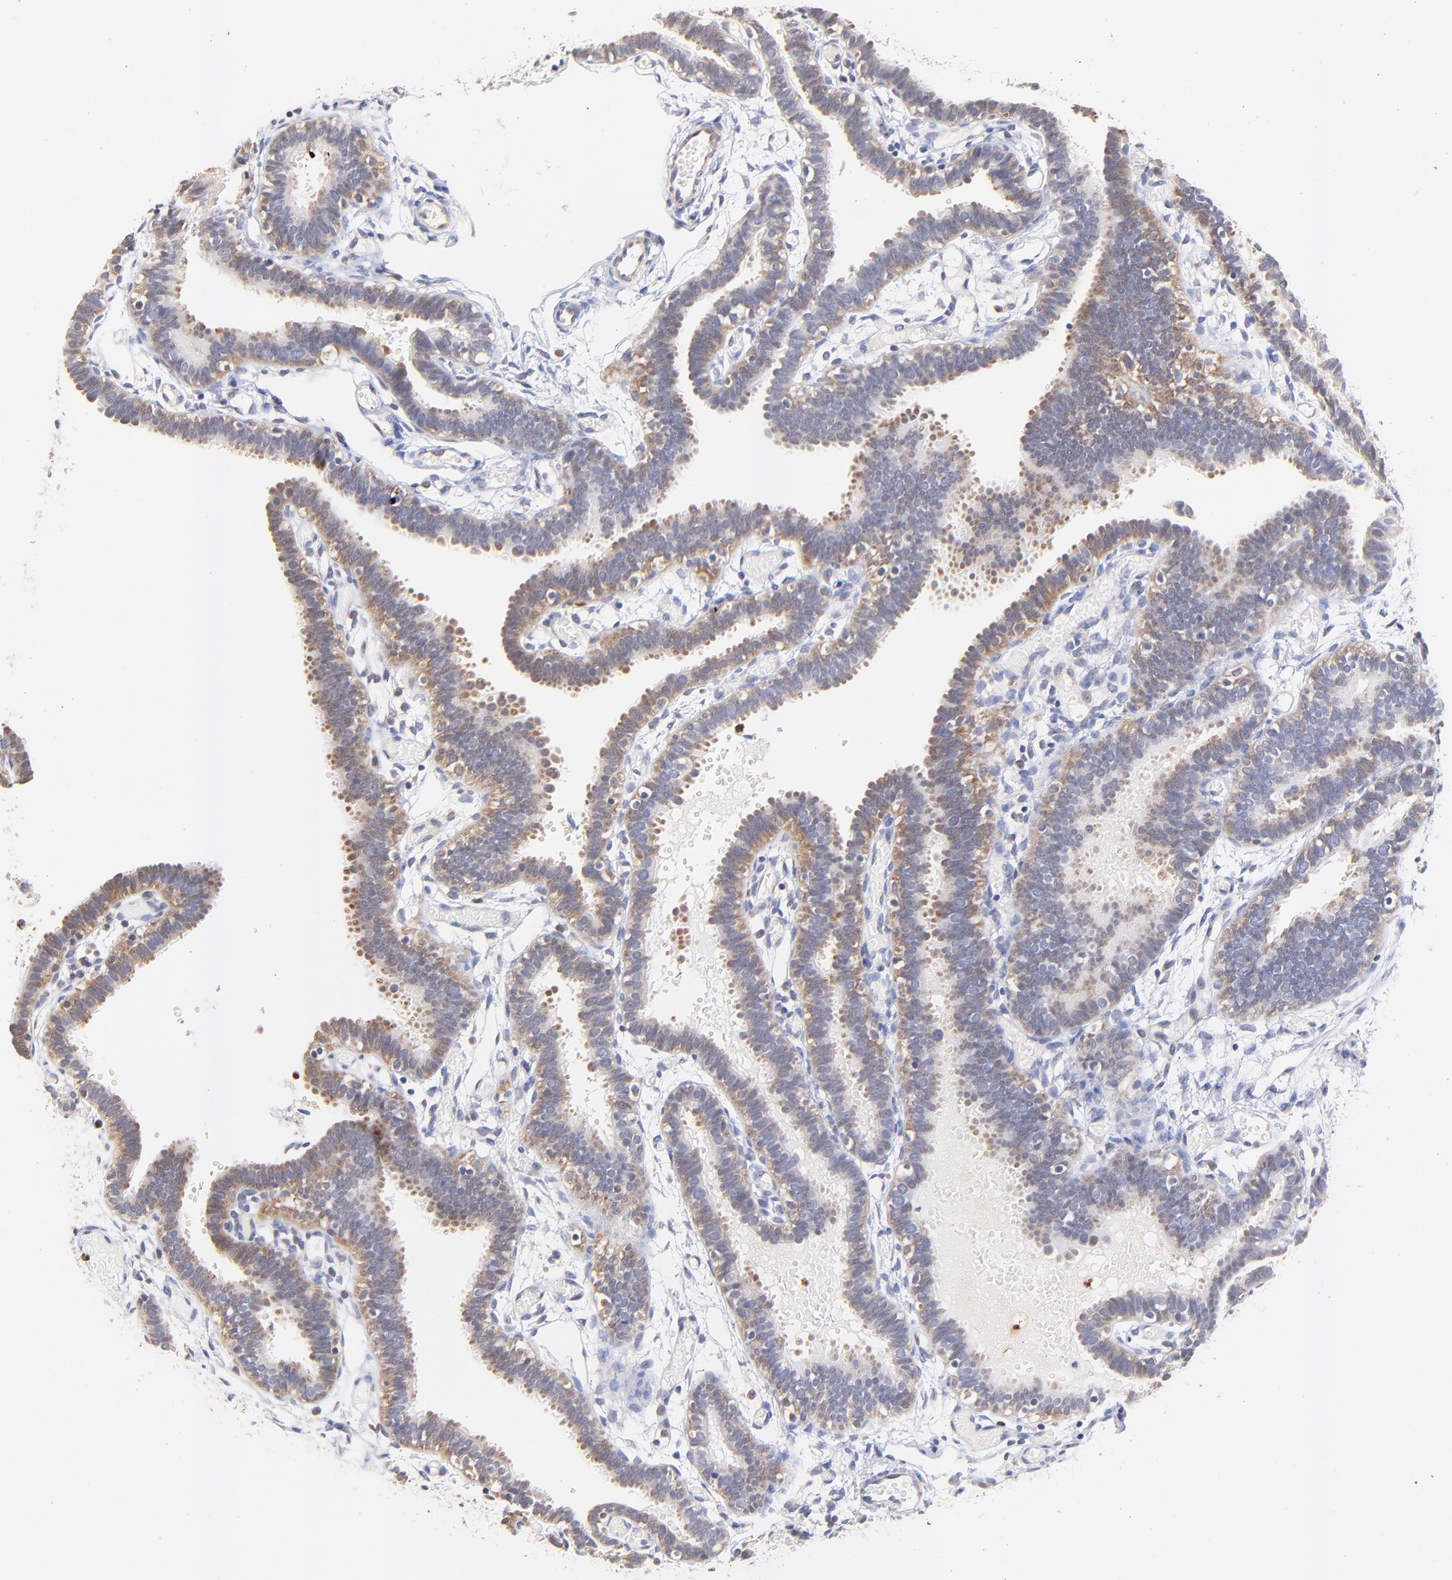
{"staining": {"intensity": "moderate", "quantity": ">75%", "location": "cytoplasmic/membranous"}, "tissue": "fallopian tube", "cell_type": "Glandular cells", "image_type": "normal", "snomed": [{"axis": "morphology", "description": "Normal tissue, NOS"}, {"axis": "topography", "description": "Fallopian tube"}], "caption": "Immunohistochemical staining of normal human fallopian tube displays moderate cytoplasmic/membranous protein staining in about >75% of glandular cells. (DAB IHC with brightfield microscopy, high magnification).", "gene": "BBOF1", "patient": {"sex": "female", "age": 29}}